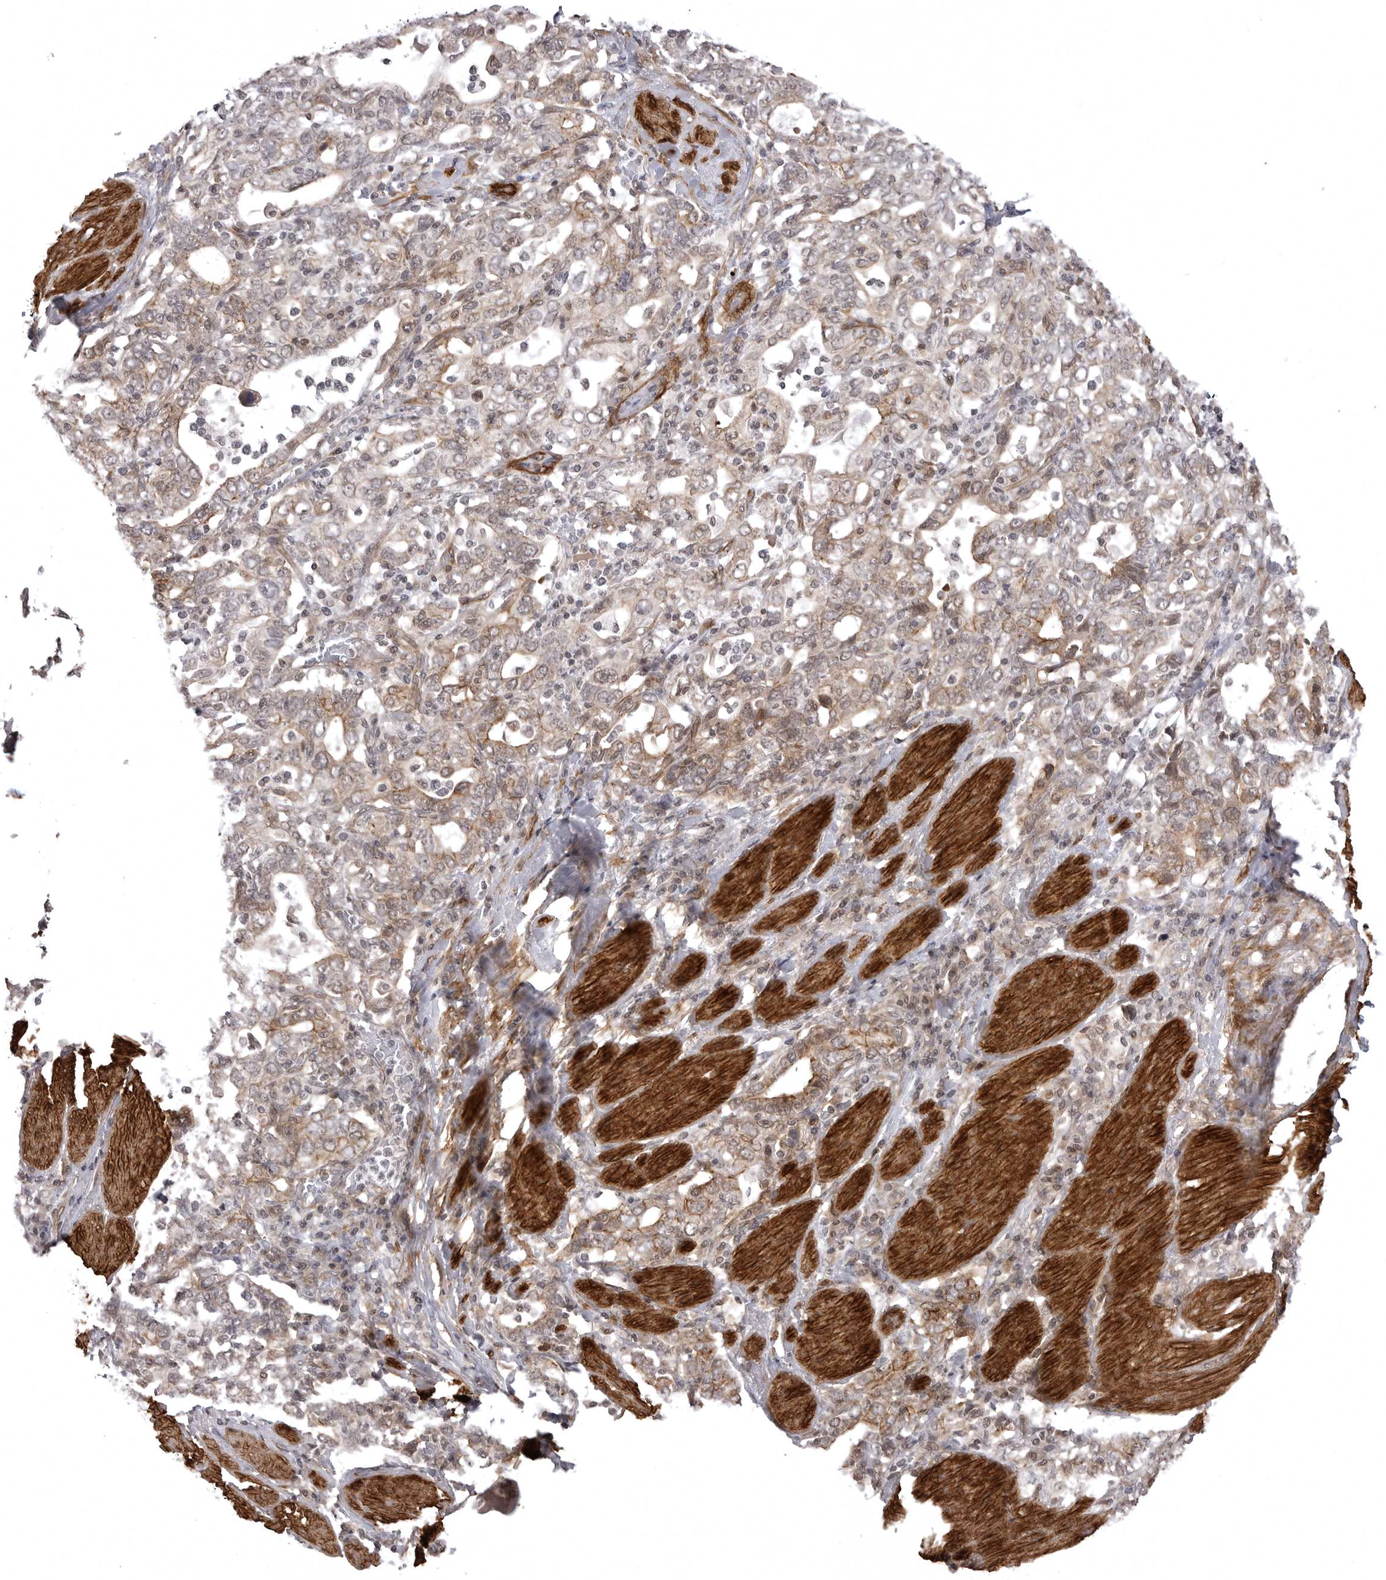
{"staining": {"intensity": "moderate", "quantity": "25%-75%", "location": "cytoplasmic/membranous"}, "tissue": "stomach cancer", "cell_type": "Tumor cells", "image_type": "cancer", "snomed": [{"axis": "morphology", "description": "Adenocarcinoma, NOS"}, {"axis": "topography", "description": "Stomach, upper"}], "caption": "DAB (3,3'-diaminobenzidine) immunohistochemical staining of stomach cancer (adenocarcinoma) reveals moderate cytoplasmic/membranous protein positivity in about 25%-75% of tumor cells.", "gene": "SORBS1", "patient": {"sex": "male", "age": 62}}